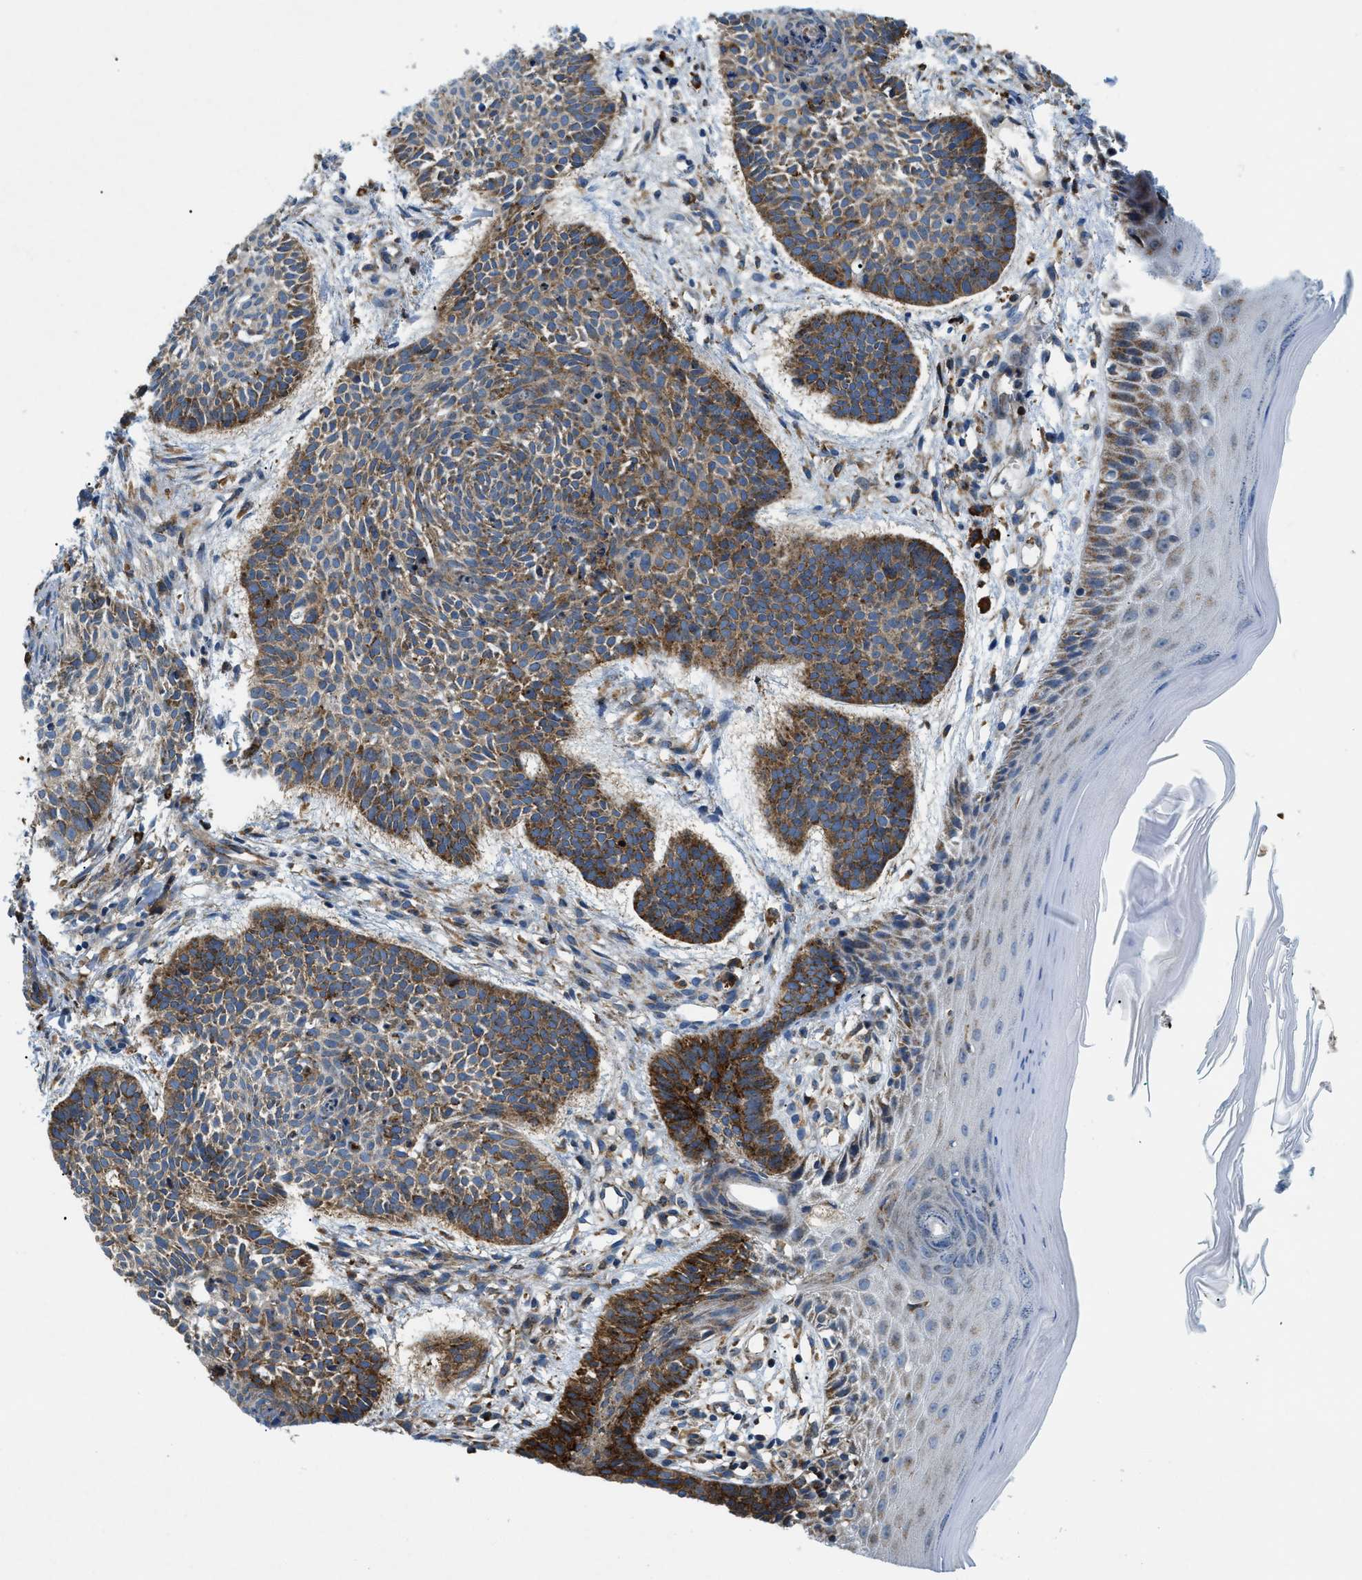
{"staining": {"intensity": "moderate", "quantity": ">75%", "location": "cytoplasmic/membranous"}, "tissue": "skin cancer", "cell_type": "Tumor cells", "image_type": "cancer", "snomed": [{"axis": "morphology", "description": "Basal cell carcinoma"}, {"axis": "topography", "description": "Skin"}], "caption": "High-power microscopy captured an immunohistochemistry photomicrograph of skin cancer (basal cell carcinoma), revealing moderate cytoplasmic/membranous expression in about >75% of tumor cells.", "gene": "CSPG4", "patient": {"sex": "male", "age": 60}}